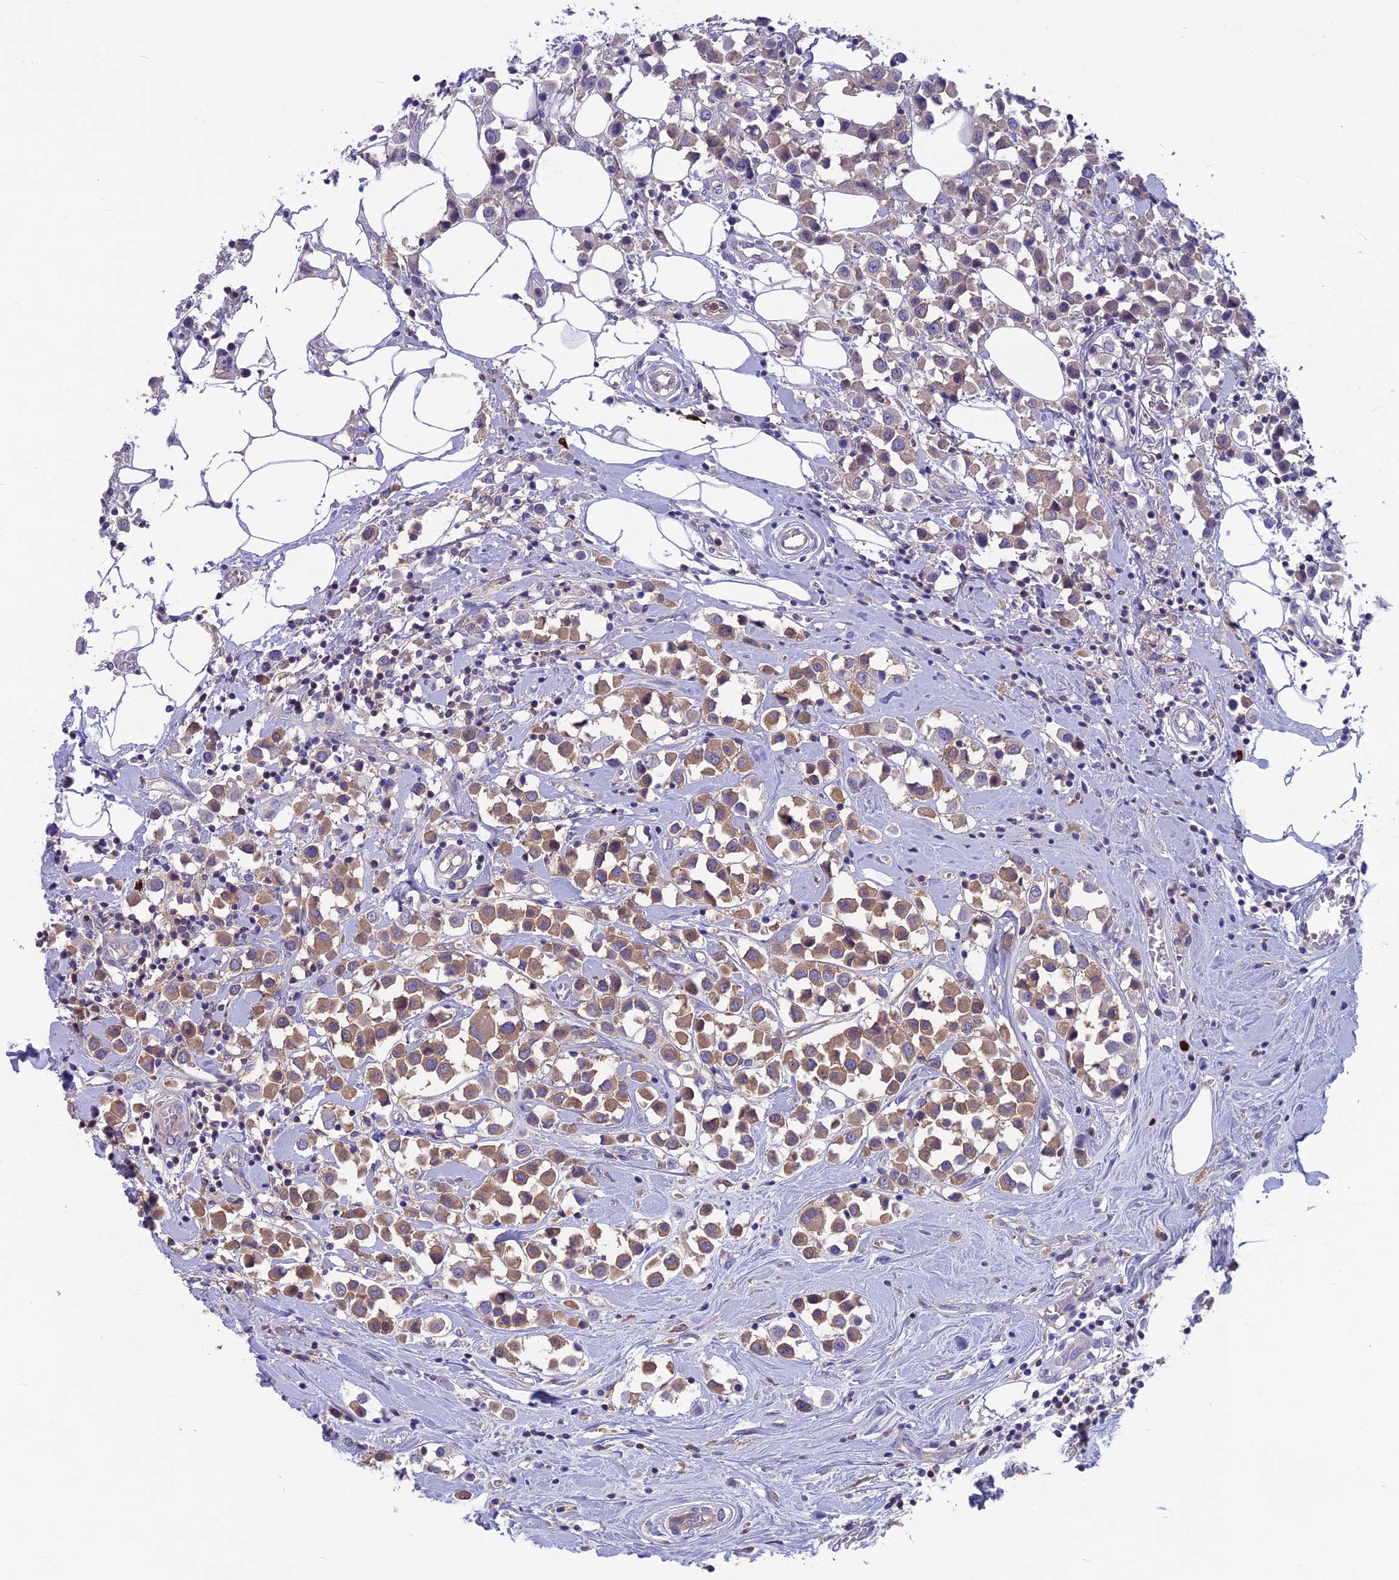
{"staining": {"intensity": "moderate", "quantity": "25%-75%", "location": "cytoplasmic/membranous"}, "tissue": "breast cancer", "cell_type": "Tumor cells", "image_type": "cancer", "snomed": [{"axis": "morphology", "description": "Duct carcinoma"}, {"axis": "topography", "description": "Breast"}], "caption": "Brown immunohistochemical staining in invasive ductal carcinoma (breast) exhibits moderate cytoplasmic/membranous staining in approximately 25%-75% of tumor cells.", "gene": "SNAP91", "patient": {"sex": "female", "age": 61}}